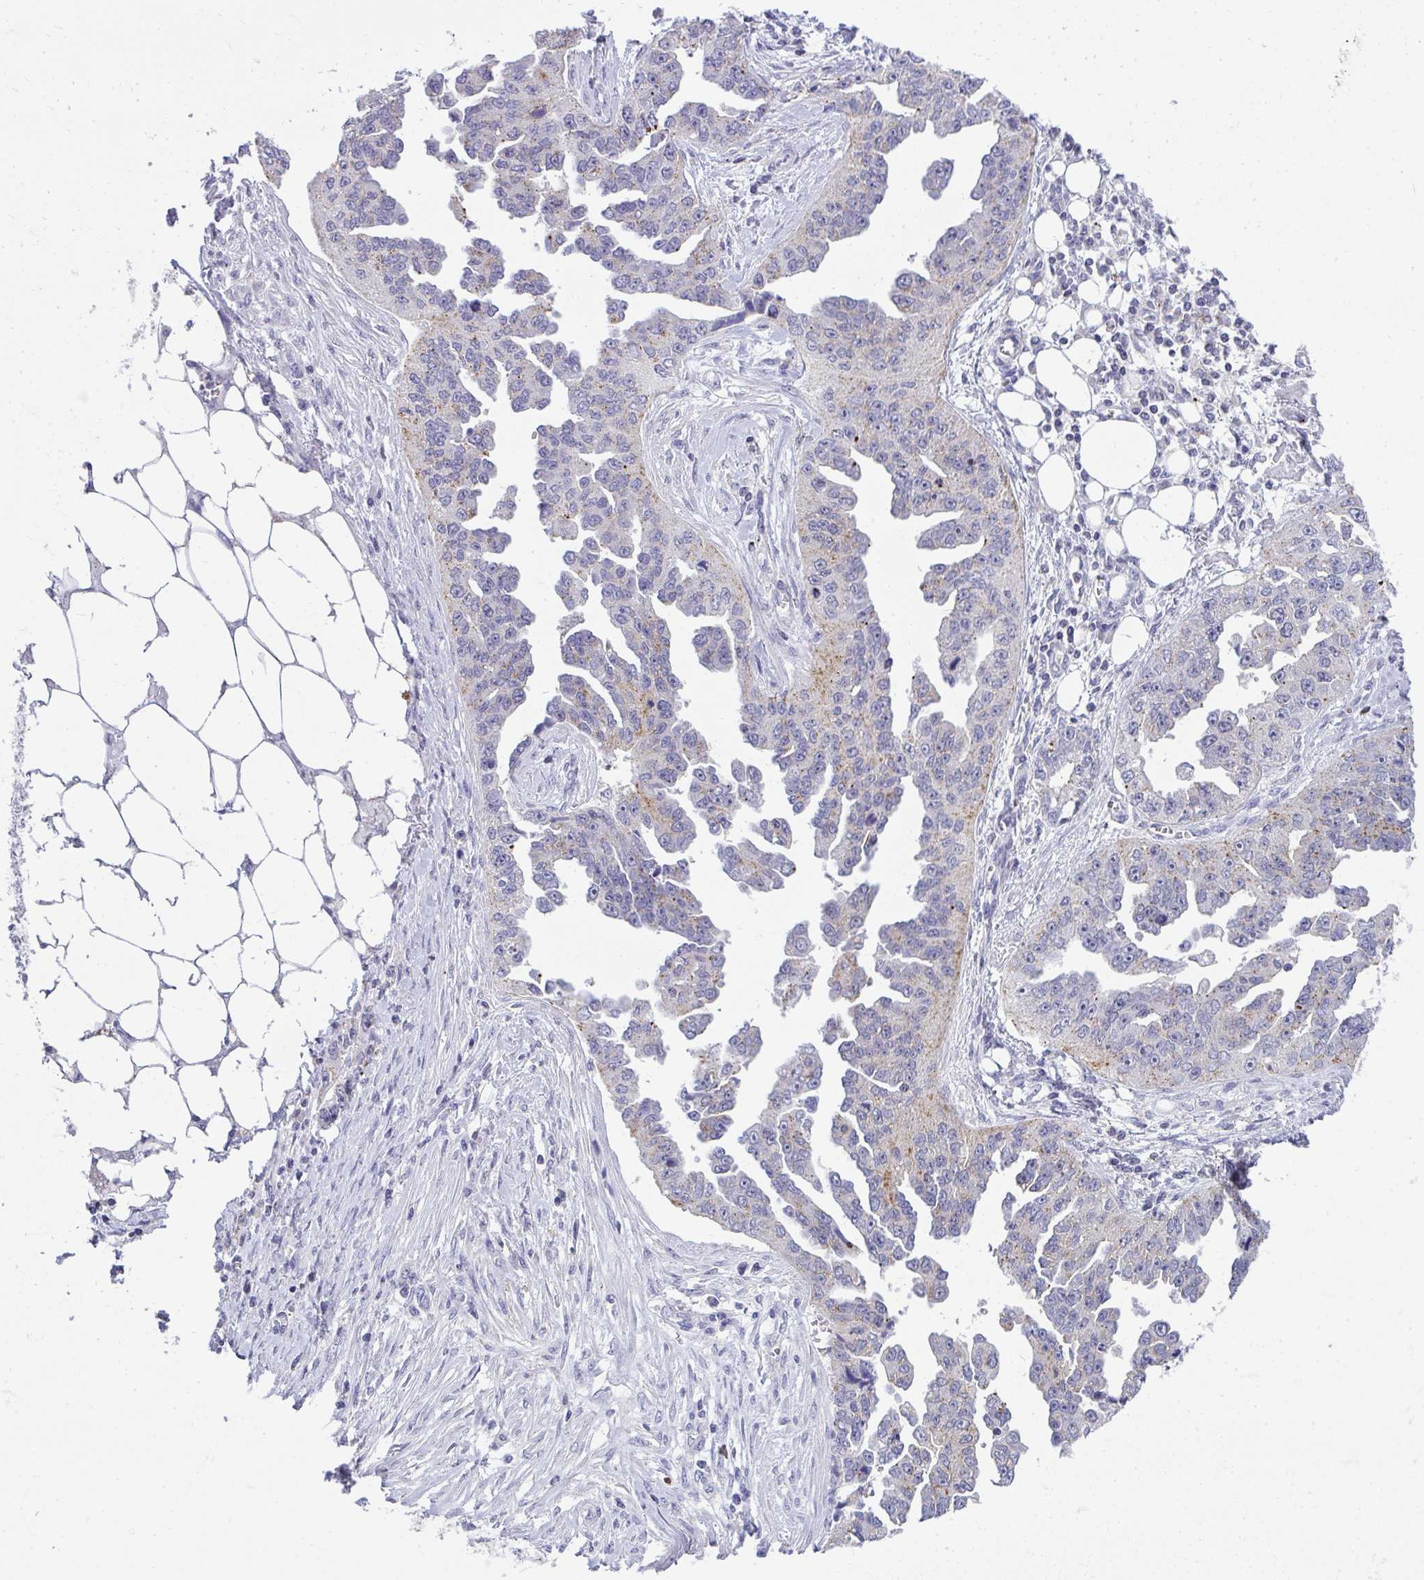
{"staining": {"intensity": "weak", "quantity": "<25%", "location": "cytoplasmic/membranous"}, "tissue": "ovarian cancer", "cell_type": "Tumor cells", "image_type": "cancer", "snomed": [{"axis": "morphology", "description": "Cystadenocarcinoma, serous, NOS"}, {"axis": "topography", "description": "Ovary"}], "caption": "A high-resolution photomicrograph shows immunohistochemistry (IHC) staining of ovarian cancer (serous cystadenocarcinoma), which shows no significant staining in tumor cells. The staining was performed using DAB to visualize the protein expression in brown, while the nuclei were stained in blue with hematoxylin (Magnification: 20x).", "gene": "VPS4B", "patient": {"sex": "female", "age": 75}}